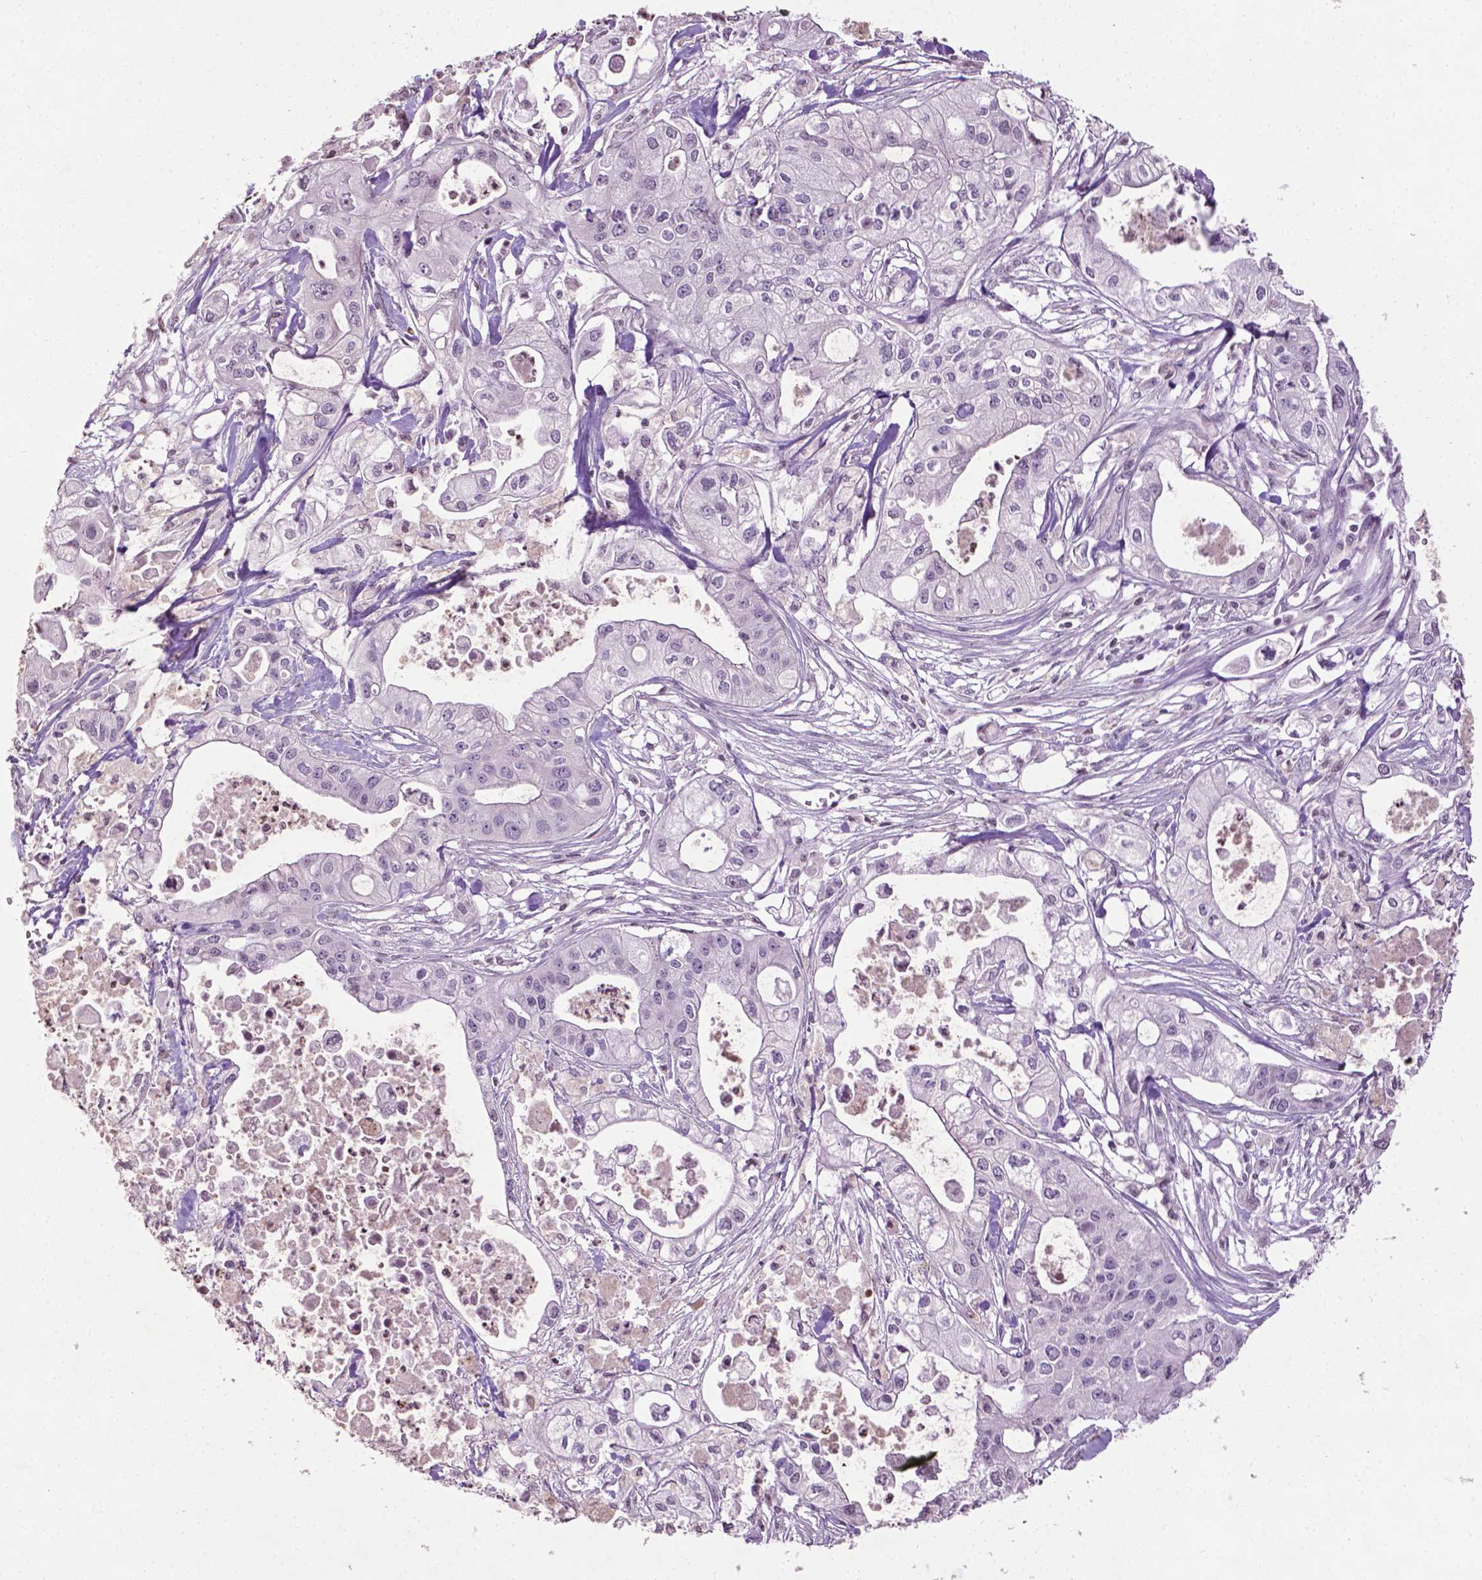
{"staining": {"intensity": "negative", "quantity": "none", "location": "none"}, "tissue": "pancreatic cancer", "cell_type": "Tumor cells", "image_type": "cancer", "snomed": [{"axis": "morphology", "description": "Adenocarcinoma, NOS"}, {"axis": "topography", "description": "Pancreas"}], "caption": "This is a image of IHC staining of adenocarcinoma (pancreatic), which shows no staining in tumor cells. (Stains: DAB (3,3'-diaminobenzidine) immunohistochemistry (IHC) with hematoxylin counter stain, Microscopy: brightfield microscopy at high magnification).", "gene": "NTNG2", "patient": {"sex": "male", "age": 70}}